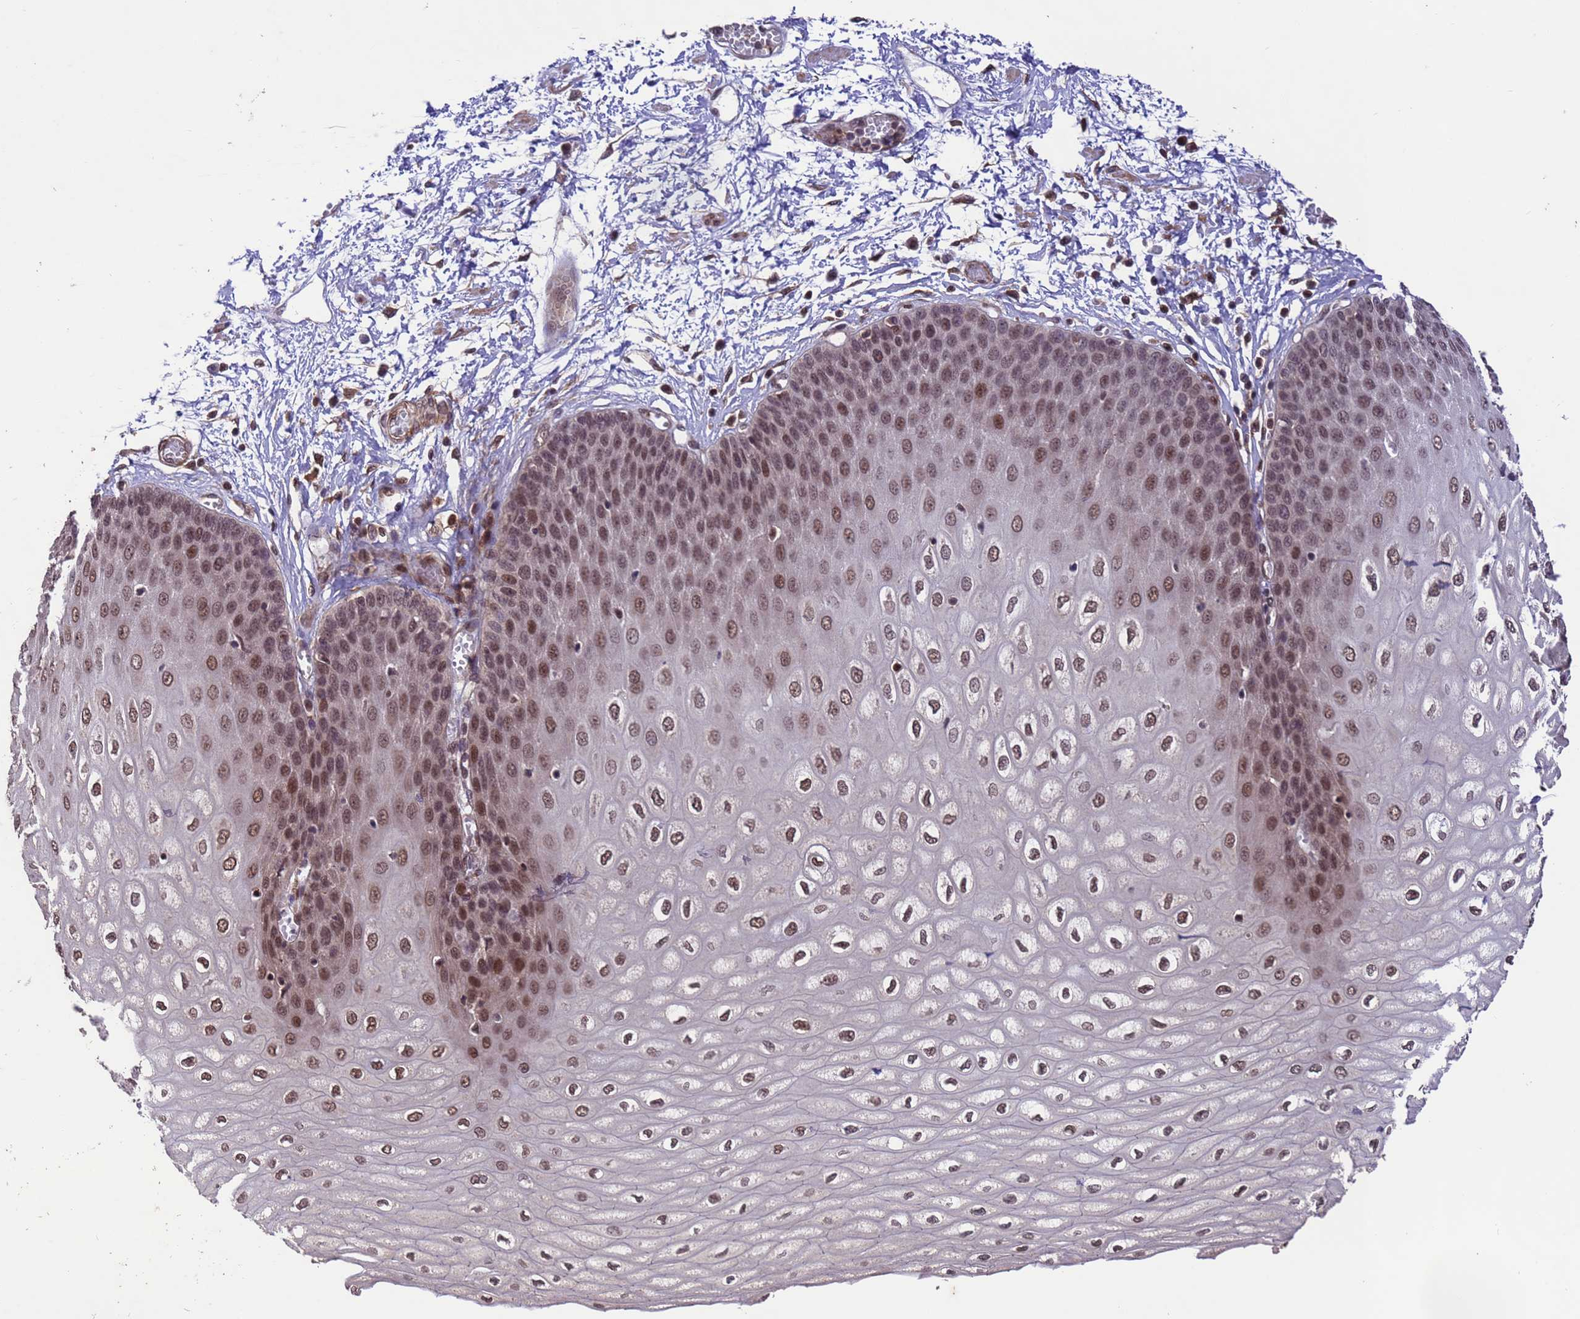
{"staining": {"intensity": "moderate", "quantity": ">75%", "location": "nuclear"}, "tissue": "esophagus", "cell_type": "Squamous epithelial cells", "image_type": "normal", "snomed": [{"axis": "morphology", "description": "Normal tissue, NOS"}, {"axis": "topography", "description": "Esophagus"}], "caption": "A brown stain highlights moderate nuclear positivity of a protein in squamous epithelial cells of benign human esophagus. (DAB IHC with brightfield microscopy, high magnification).", "gene": "VSTM4", "patient": {"sex": "male", "age": 60}}